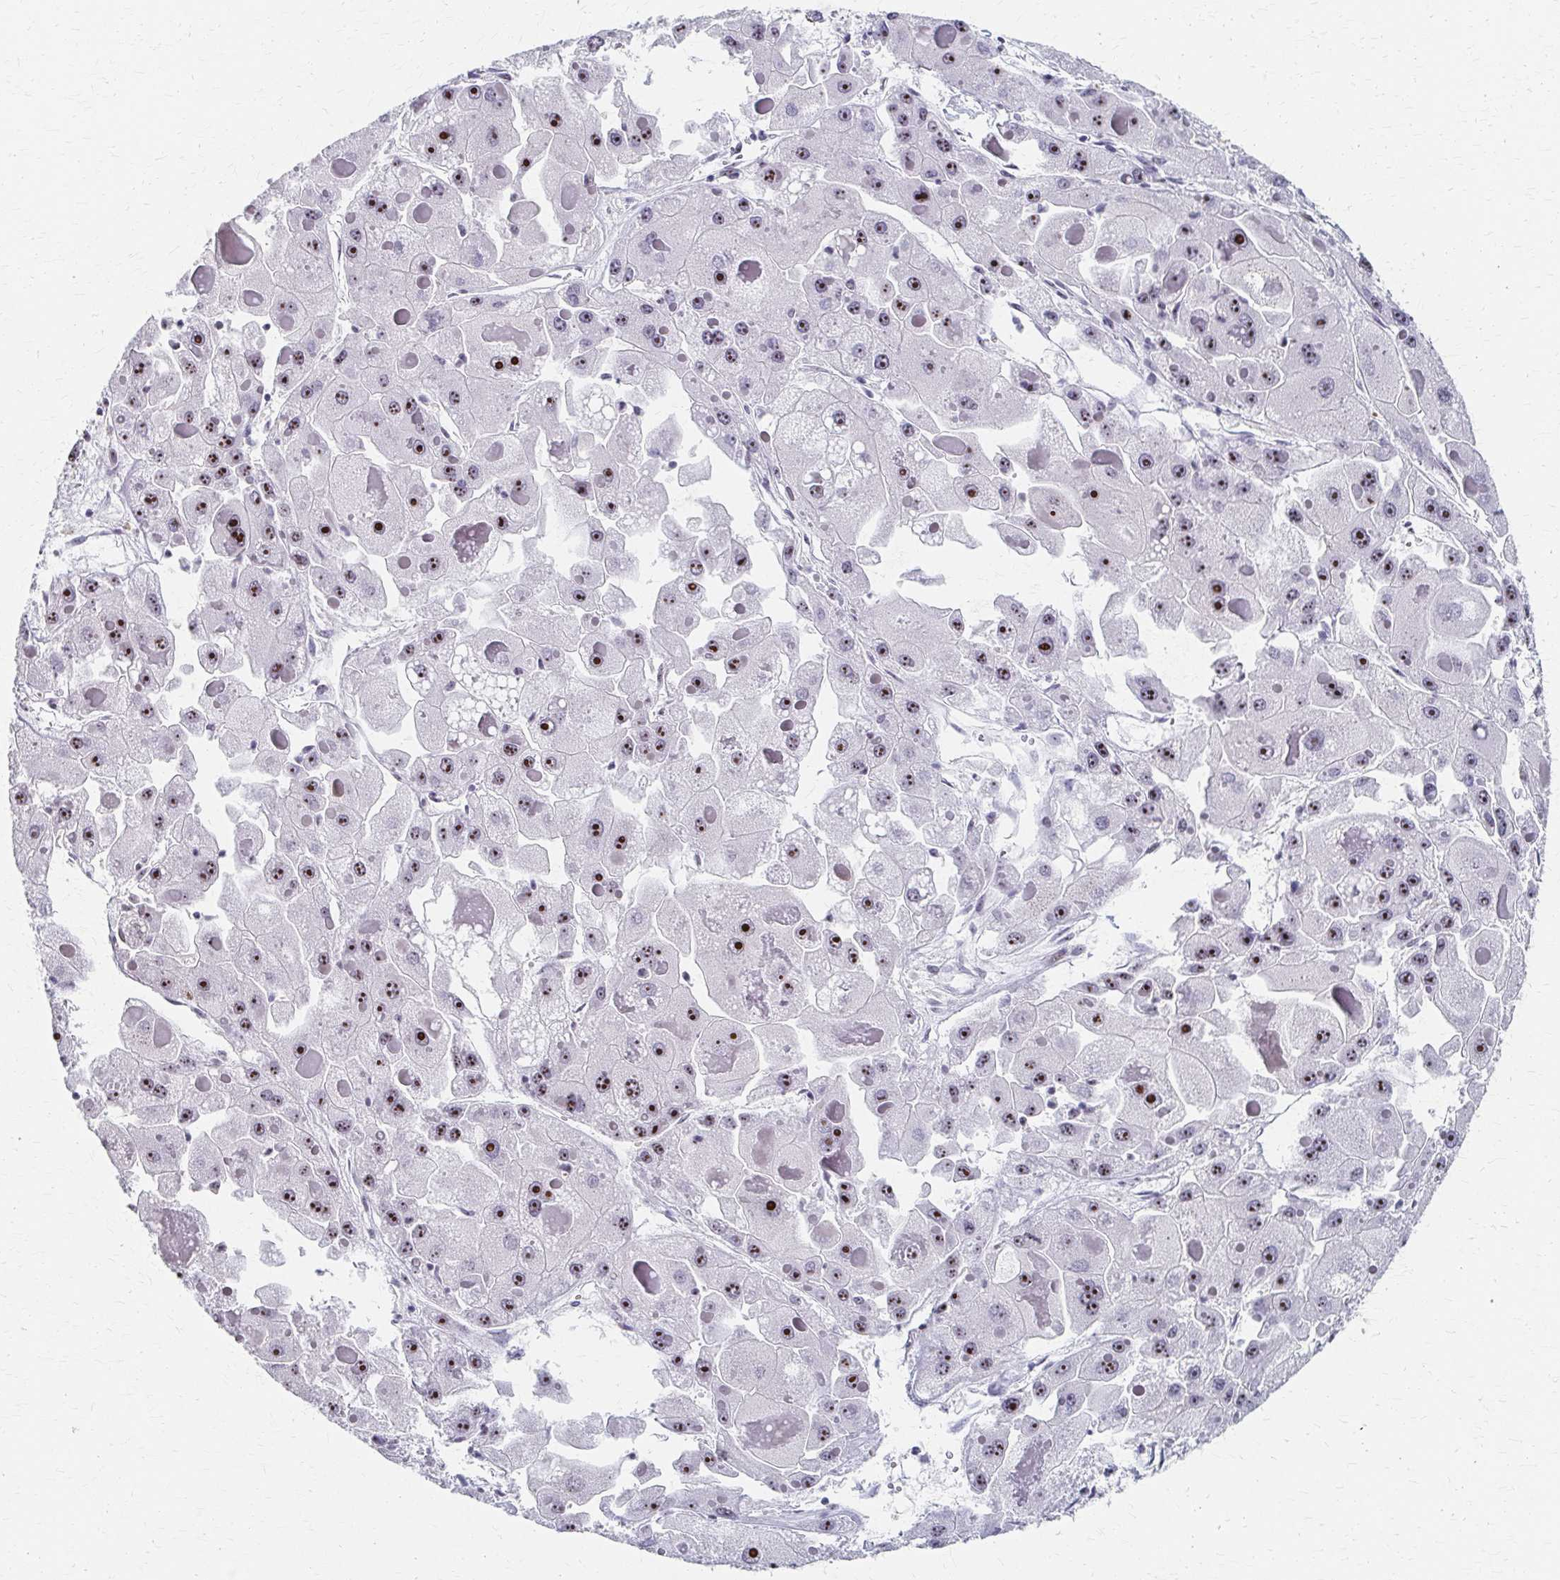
{"staining": {"intensity": "moderate", "quantity": ">75%", "location": "nuclear"}, "tissue": "liver cancer", "cell_type": "Tumor cells", "image_type": "cancer", "snomed": [{"axis": "morphology", "description": "Carcinoma, Hepatocellular, NOS"}, {"axis": "topography", "description": "Liver"}], "caption": "An IHC photomicrograph of neoplastic tissue is shown. Protein staining in brown shows moderate nuclear positivity in hepatocellular carcinoma (liver) within tumor cells. The staining was performed using DAB (3,3'-diaminobenzidine), with brown indicating positive protein expression. Nuclei are stained blue with hematoxylin.", "gene": "PES1", "patient": {"sex": "female", "age": 73}}